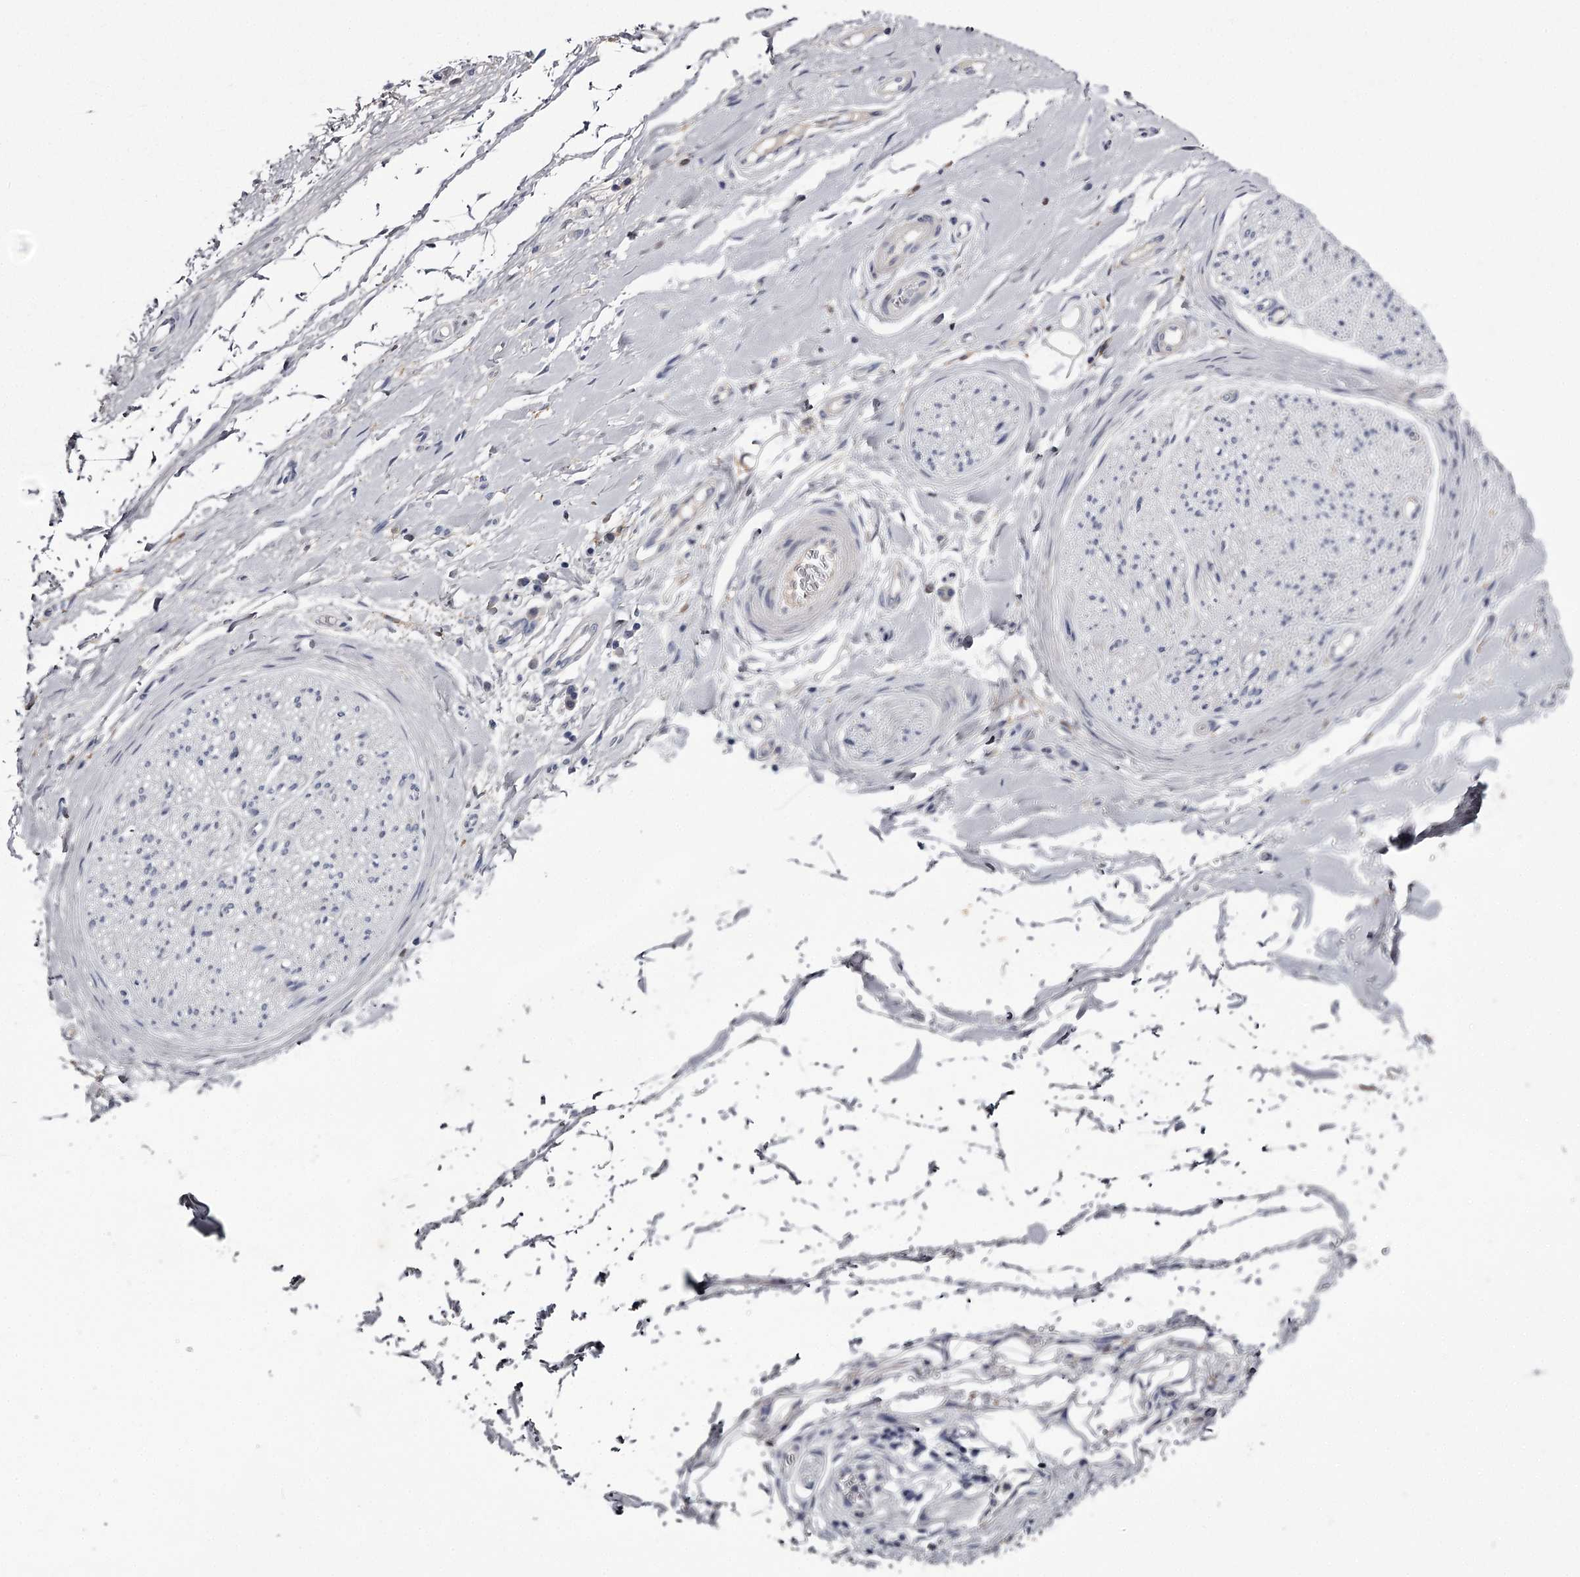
{"staining": {"intensity": "negative", "quantity": "none", "location": "none"}, "tissue": "adipose tissue", "cell_type": "Adipocytes", "image_type": "normal", "snomed": [{"axis": "morphology", "description": "Normal tissue, NOS"}, {"axis": "morphology", "description": "Adenocarcinoma, NOS"}, {"axis": "topography", "description": "Stomach, upper"}, {"axis": "topography", "description": "Peripheral nerve tissue"}], "caption": "High power microscopy image of an IHC micrograph of unremarkable adipose tissue, revealing no significant staining in adipocytes.", "gene": "FDXACB1", "patient": {"sex": "male", "age": 62}}